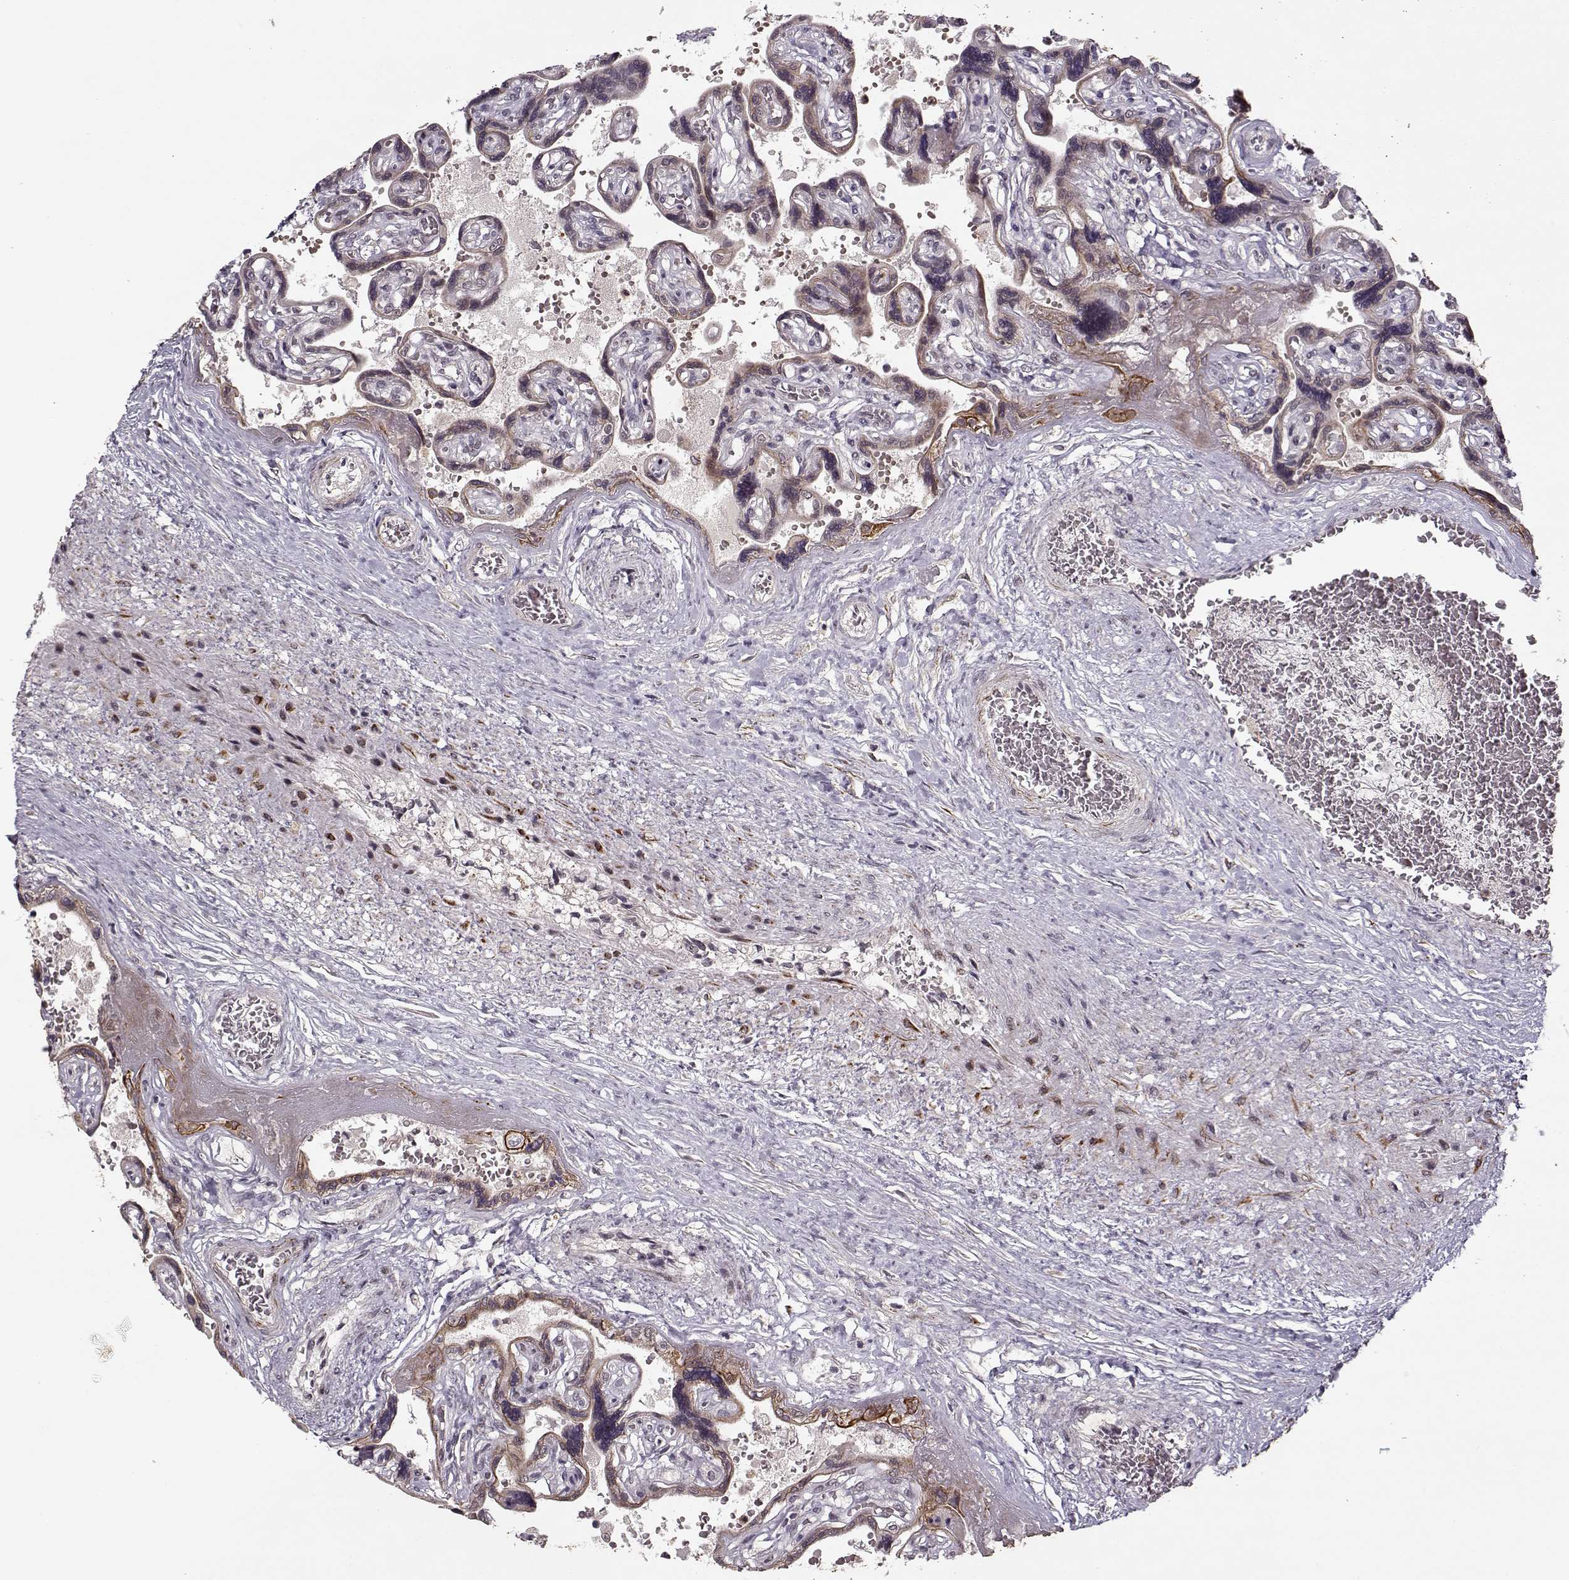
{"staining": {"intensity": "weak", "quantity": ">75%", "location": "nuclear"}, "tissue": "placenta", "cell_type": "Decidual cells", "image_type": "normal", "snomed": [{"axis": "morphology", "description": "Normal tissue, NOS"}, {"axis": "topography", "description": "Placenta"}], "caption": "IHC histopathology image of benign placenta: human placenta stained using immunohistochemistry (IHC) exhibits low levels of weak protein expression localized specifically in the nuclear of decidual cells, appearing as a nuclear brown color.", "gene": "DENND4B", "patient": {"sex": "female", "age": 32}}